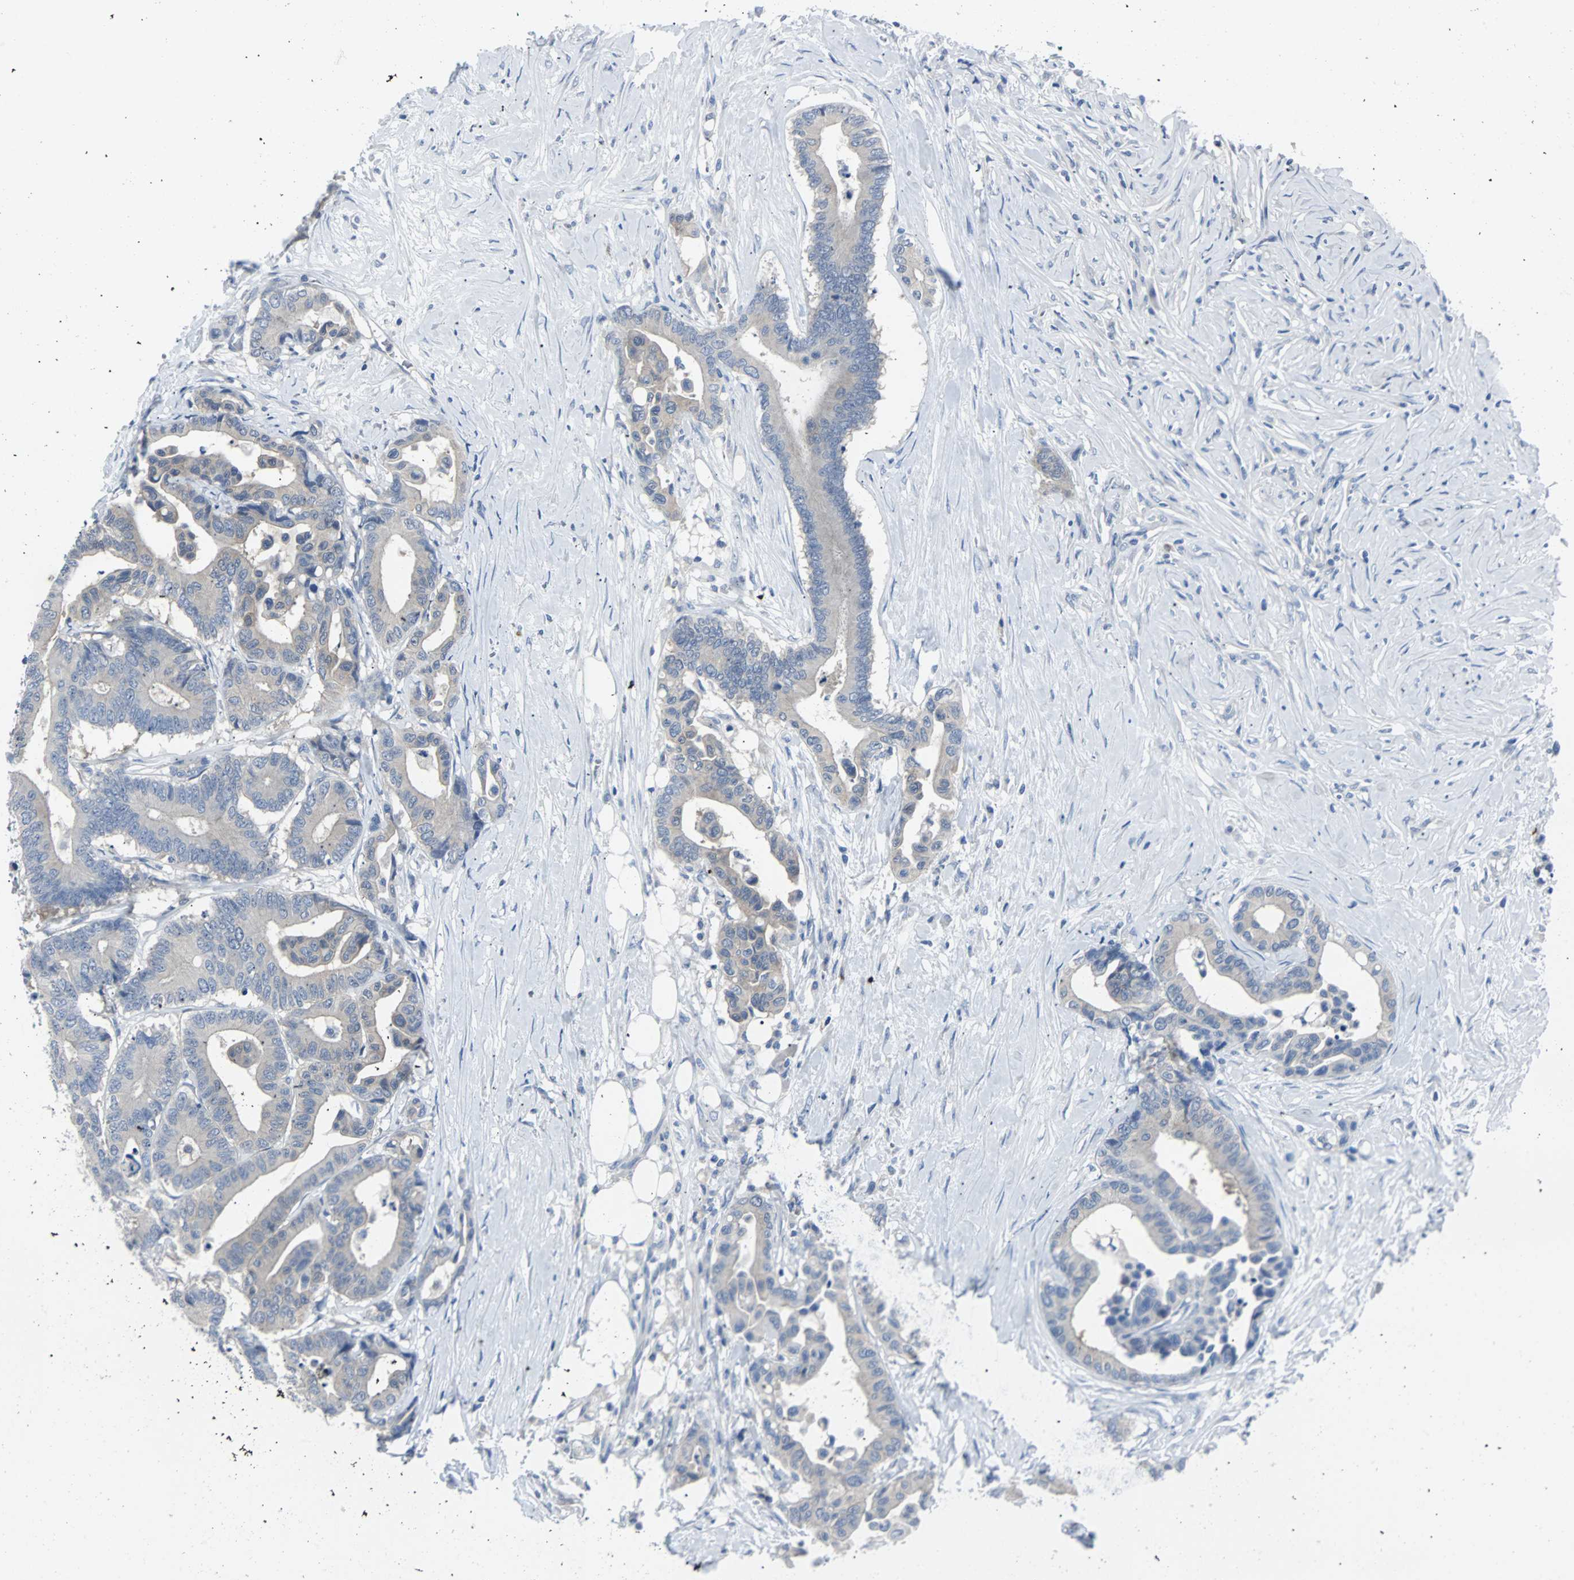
{"staining": {"intensity": "weak", "quantity": "25%-75%", "location": "cytoplasmic/membranous"}, "tissue": "colorectal cancer", "cell_type": "Tumor cells", "image_type": "cancer", "snomed": [{"axis": "morphology", "description": "Normal tissue, NOS"}, {"axis": "morphology", "description": "Adenocarcinoma, NOS"}, {"axis": "topography", "description": "Colon"}], "caption": "Immunohistochemical staining of human adenocarcinoma (colorectal) displays low levels of weak cytoplasmic/membranous staining in approximately 25%-75% of tumor cells.", "gene": "RASA1", "patient": {"sex": "male", "age": 82}}